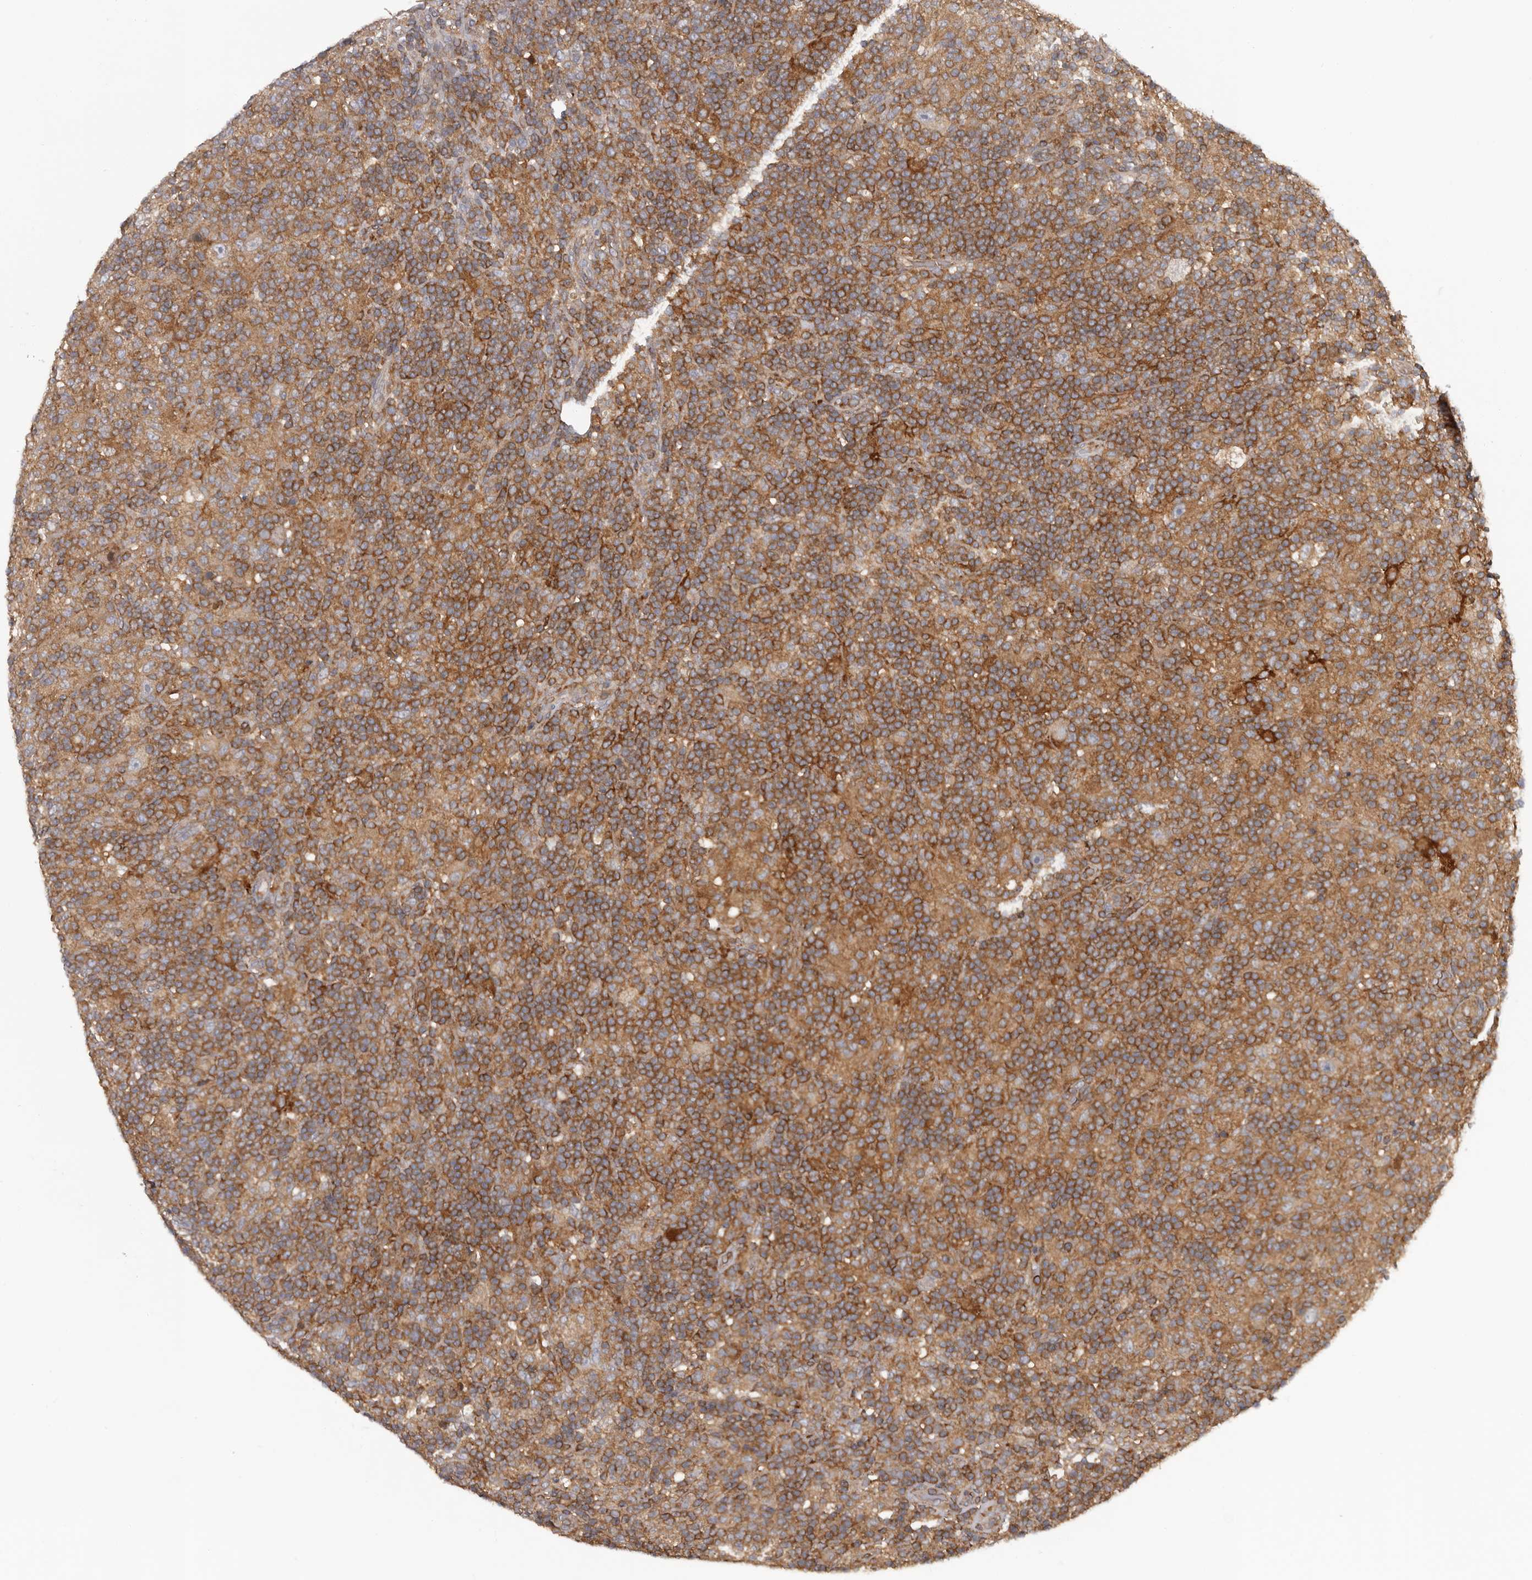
{"staining": {"intensity": "negative", "quantity": "none", "location": "none"}, "tissue": "lymphoma", "cell_type": "Tumor cells", "image_type": "cancer", "snomed": [{"axis": "morphology", "description": "Hodgkin's disease, NOS"}, {"axis": "topography", "description": "Lymph node"}], "caption": "The immunohistochemistry (IHC) photomicrograph has no significant positivity in tumor cells of Hodgkin's disease tissue.", "gene": "ANKRD44", "patient": {"sex": "male", "age": 70}}